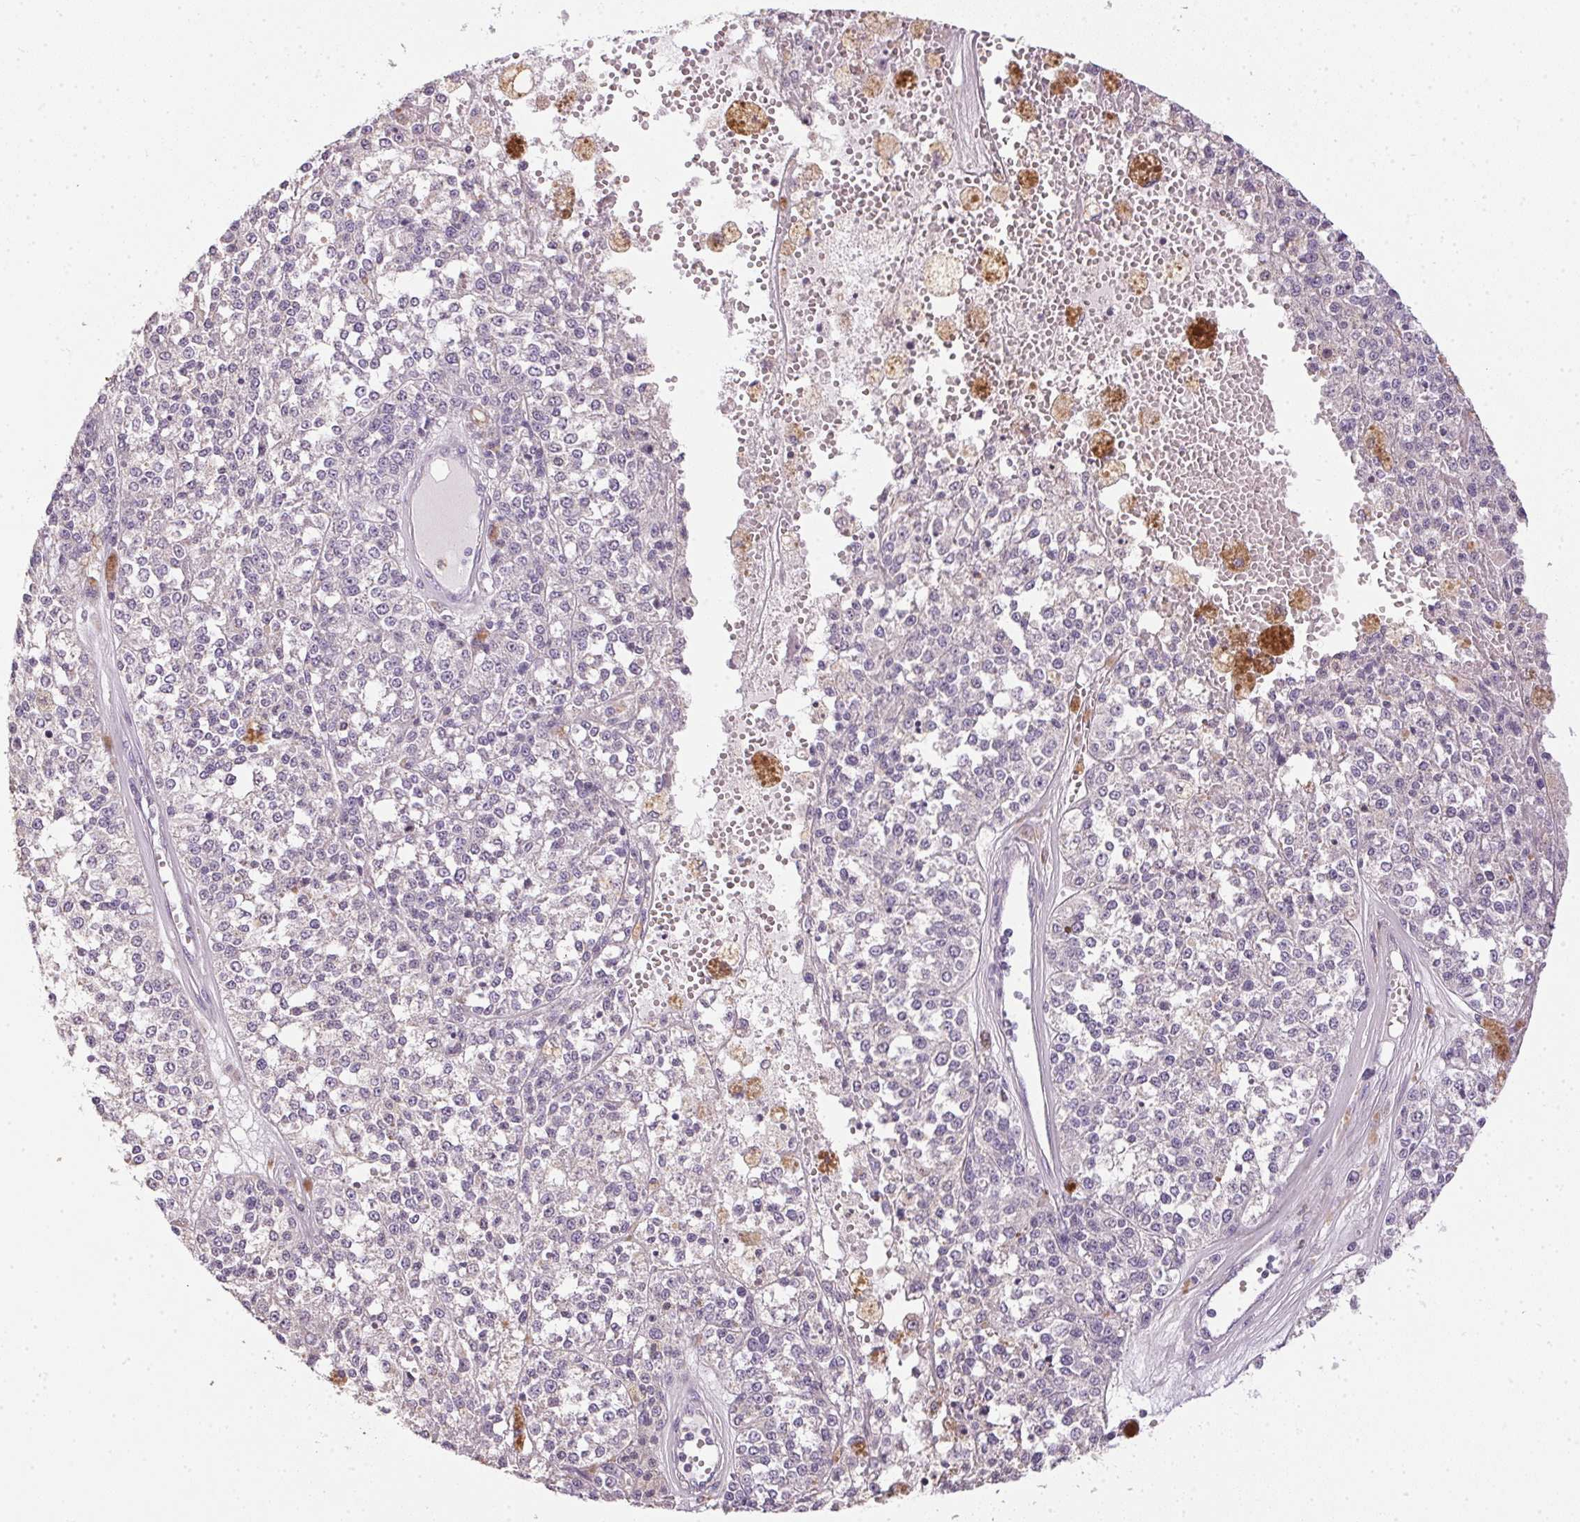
{"staining": {"intensity": "negative", "quantity": "none", "location": "none"}, "tissue": "melanoma", "cell_type": "Tumor cells", "image_type": "cancer", "snomed": [{"axis": "morphology", "description": "Malignant melanoma, Metastatic site"}, {"axis": "topography", "description": "Lymph node"}], "caption": "Tumor cells show no significant protein expression in melanoma.", "gene": "SPACA9", "patient": {"sex": "female", "age": 64}}